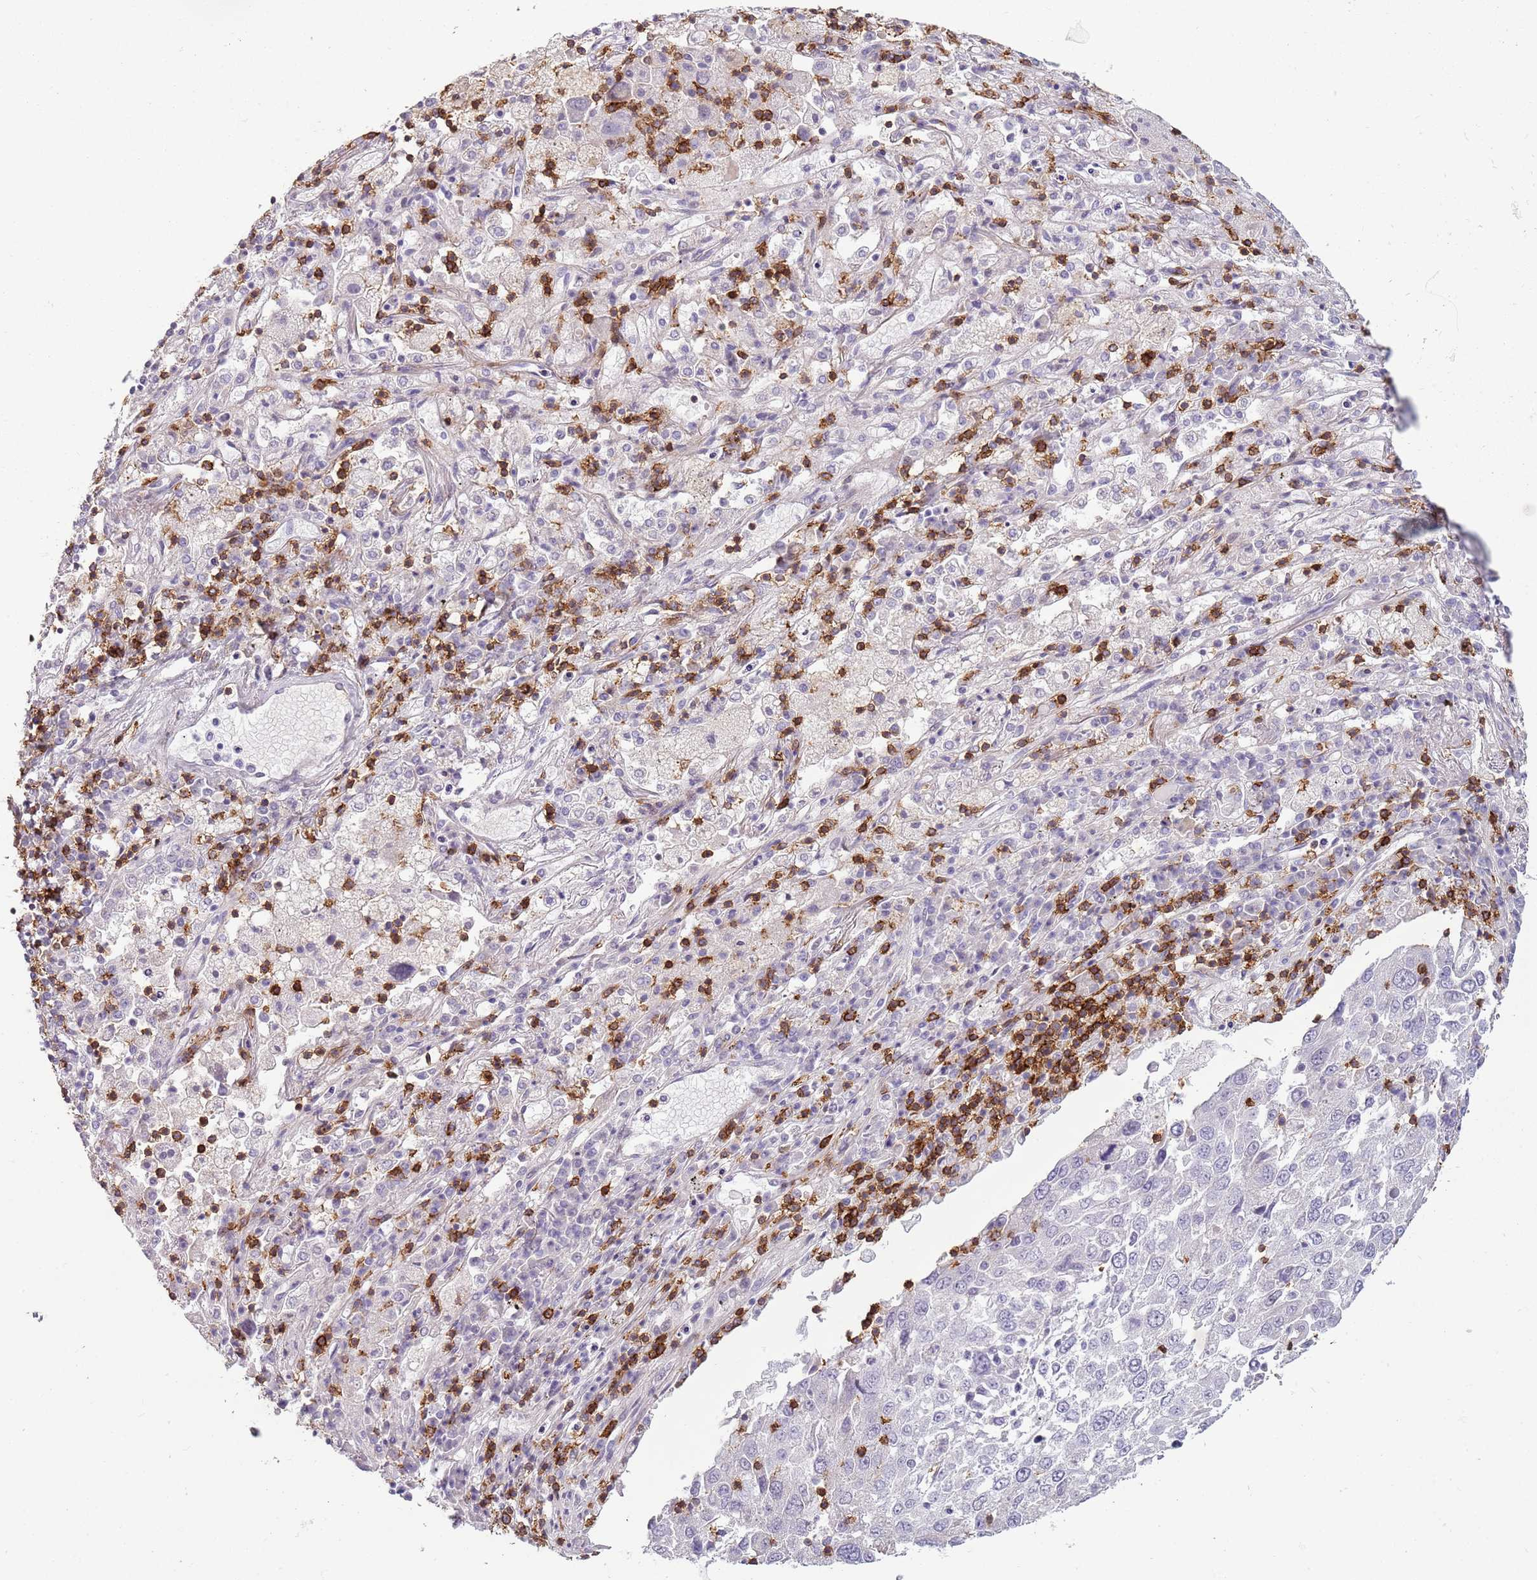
{"staining": {"intensity": "negative", "quantity": "none", "location": "none"}, "tissue": "lung cancer", "cell_type": "Tumor cells", "image_type": "cancer", "snomed": [{"axis": "morphology", "description": "Squamous cell carcinoma, NOS"}, {"axis": "topography", "description": "Lung"}], "caption": "This photomicrograph is of squamous cell carcinoma (lung) stained with immunohistochemistry to label a protein in brown with the nuclei are counter-stained blue. There is no expression in tumor cells.", "gene": "ZNF583", "patient": {"sex": "male", "age": 65}}